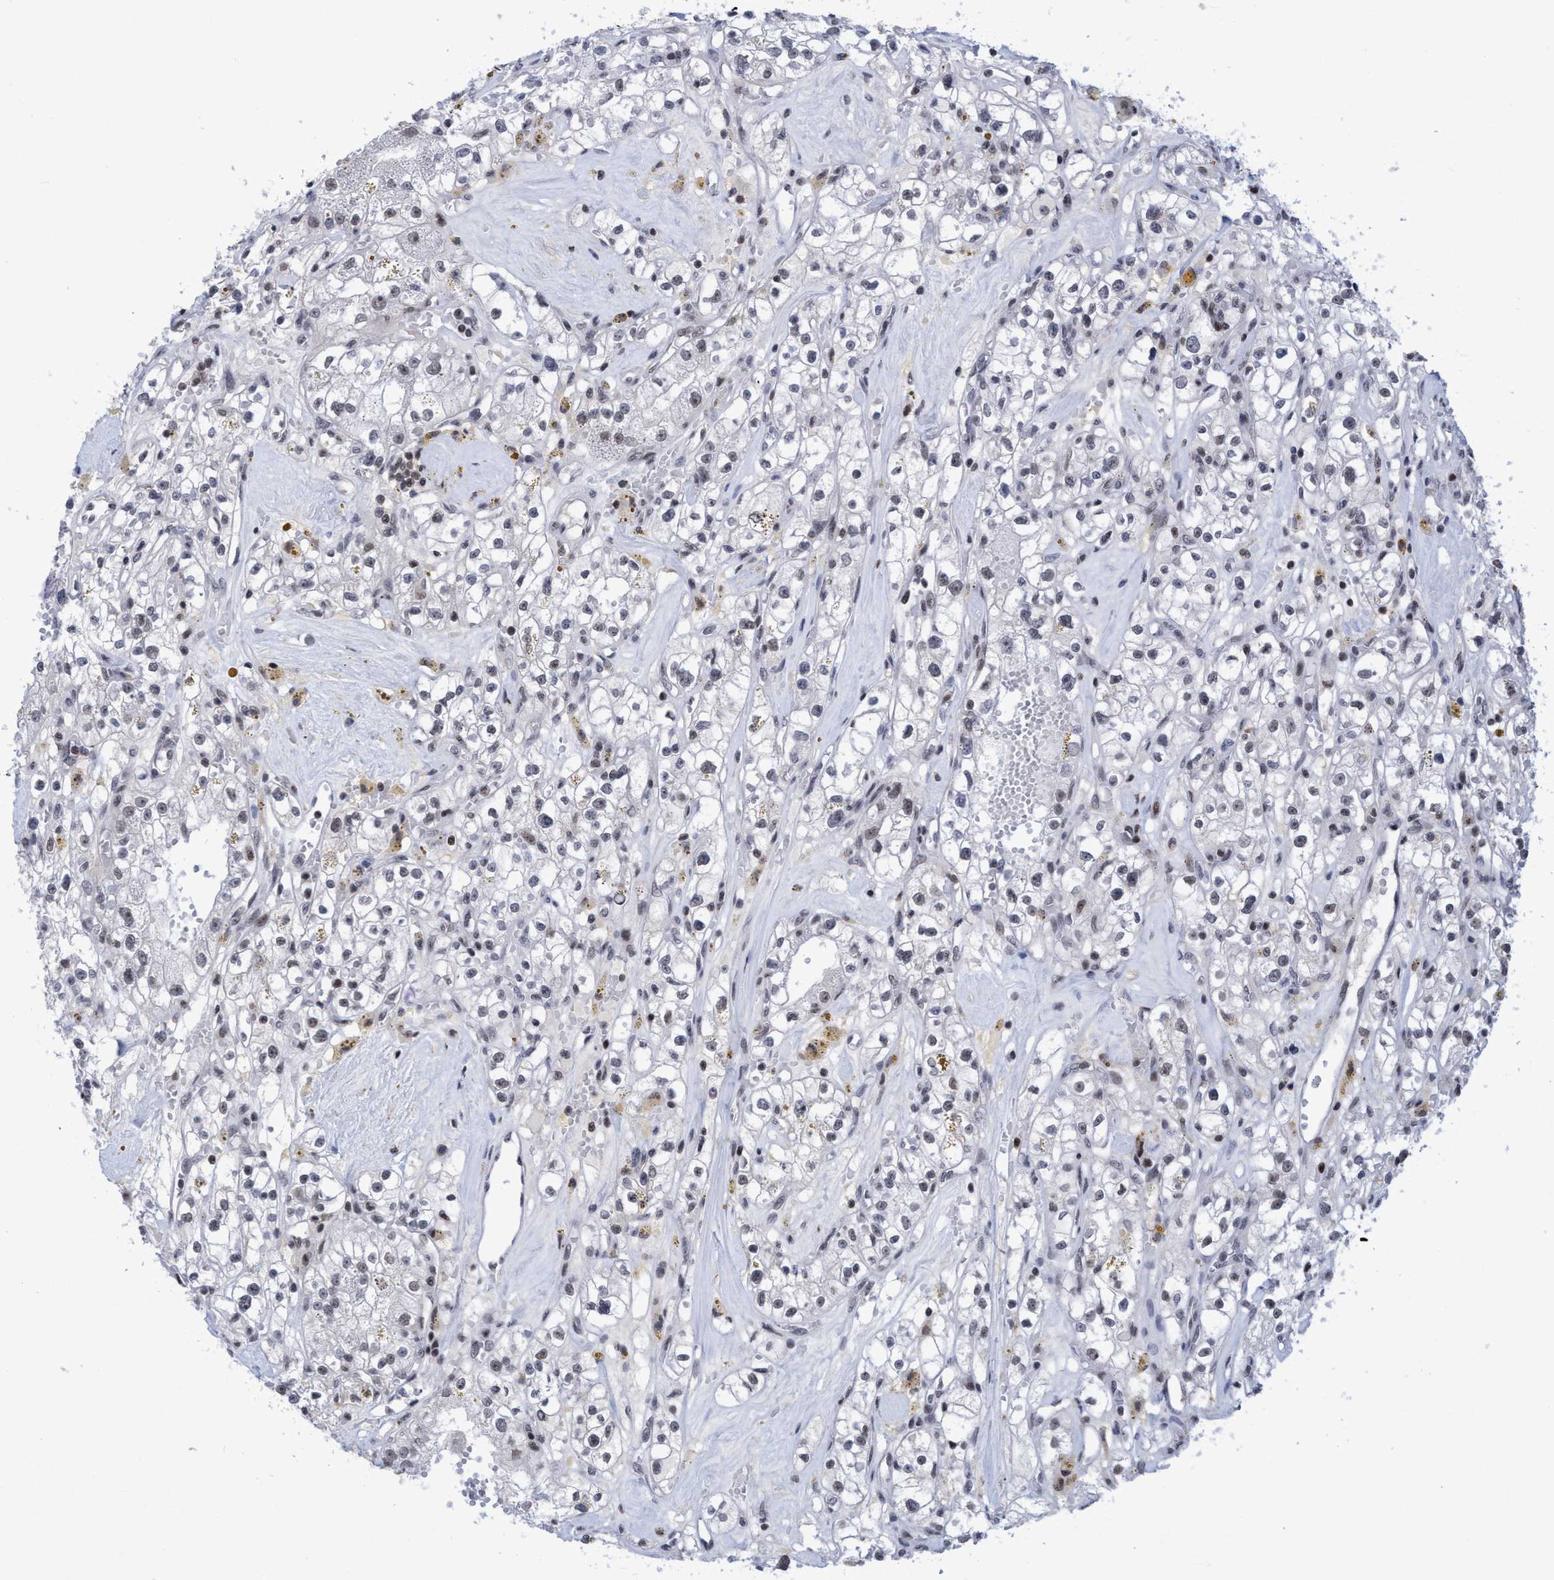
{"staining": {"intensity": "negative", "quantity": "none", "location": "none"}, "tissue": "renal cancer", "cell_type": "Tumor cells", "image_type": "cancer", "snomed": [{"axis": "morphology", "description": "Adenocarcinoma, NOS"}, {"axis": "topography", "description": "Kidney"}], "caption": "Immunohistochemistry of human adenocarcinoma (renal) shows no expression in tumor cells.", "gene": "C9orf78", "patient": {"sex": "male", "age": 56}}